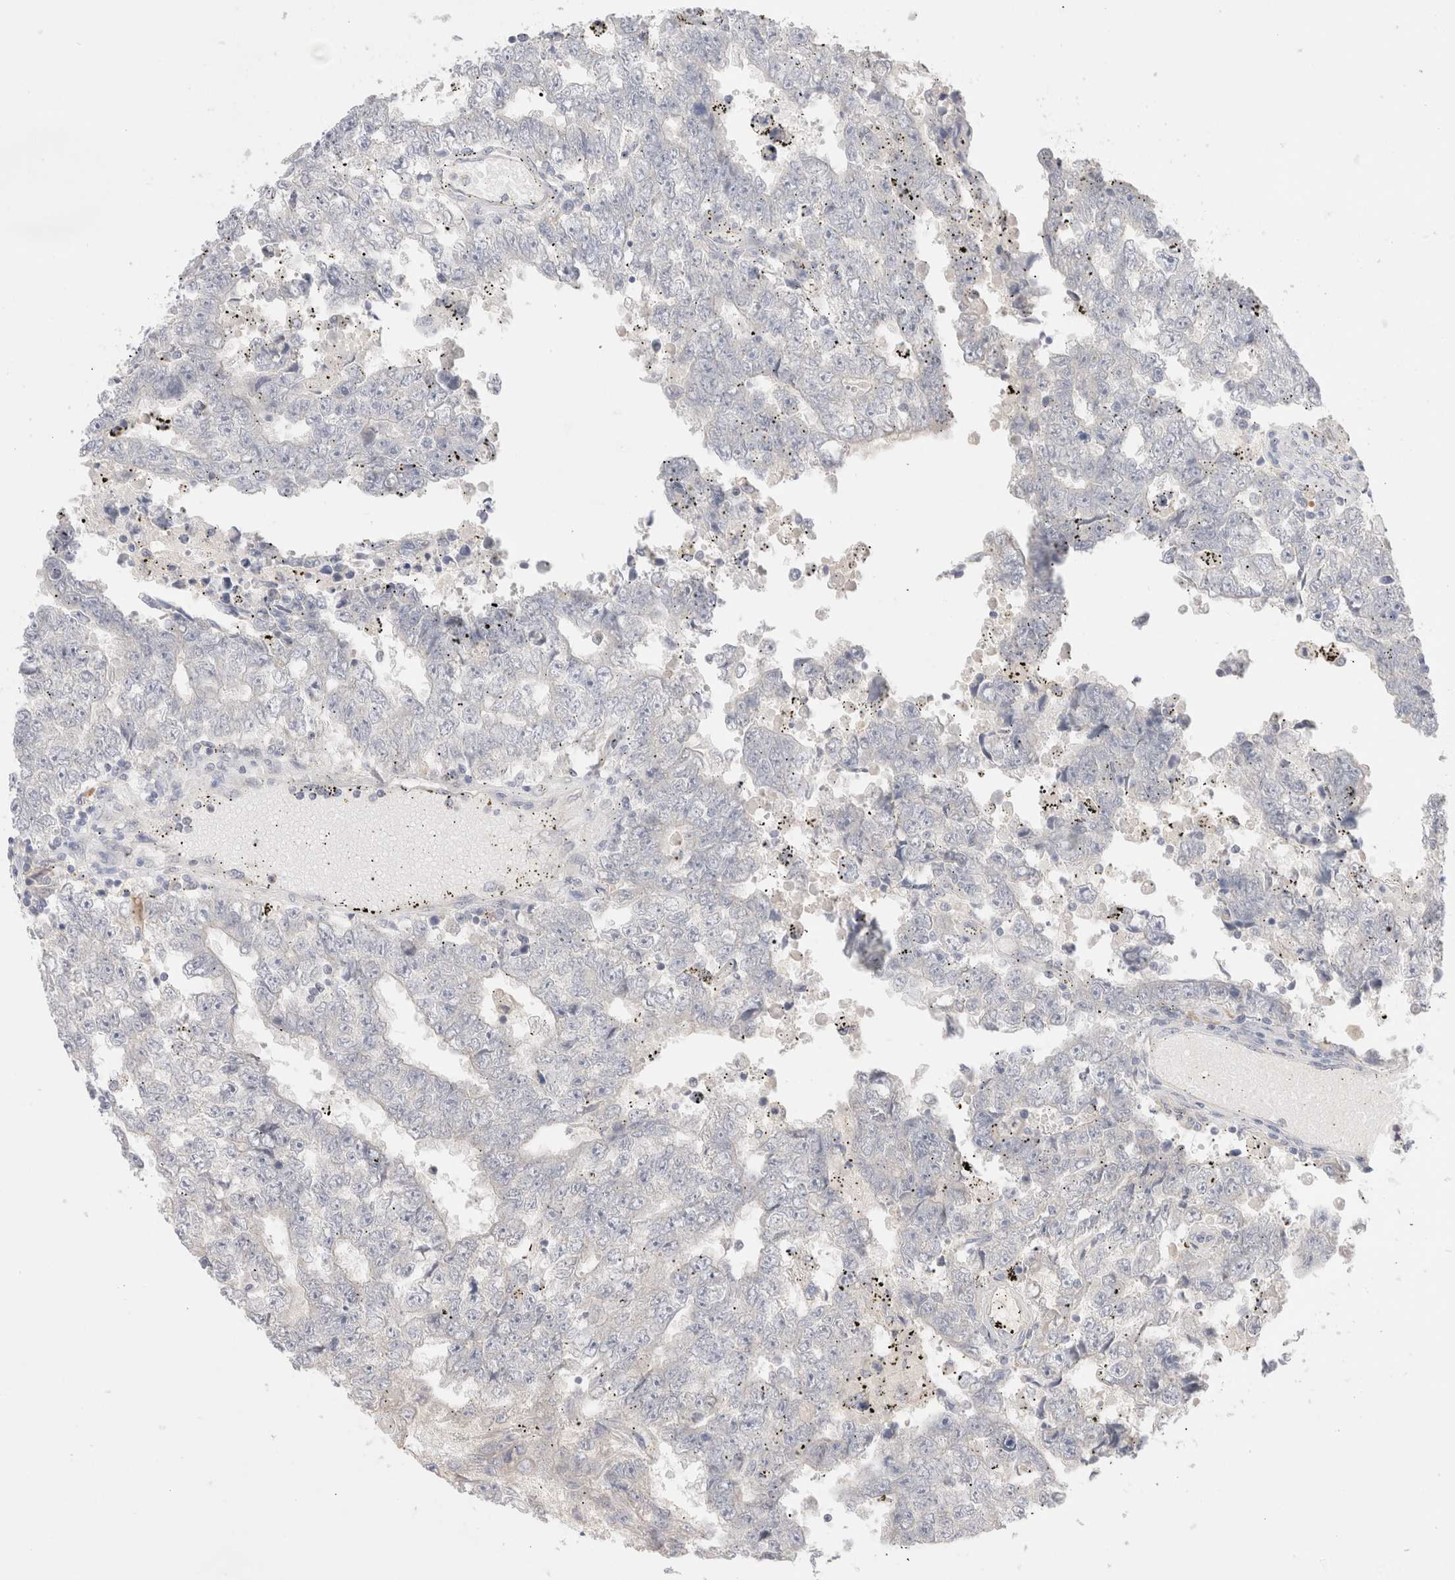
{"staining": {"intensity": "negative", "quantity": "none", "location": "none"}, "tissue": "testis cancer", "cell_type": "Tumor cells", "image_type": "cancer", "snomed": [{"axis": "morphology", "description": "Carcinoma, Embryonal, NOS"}, {"axis": "topography", "description": "Testis"}], "caption": "This image is of embryonal carcinoma (testis) stained with immunohistochemistry to label a protein in brown with the nuclei are counter-stained blue. There is no expression in tumor cells.", "gene": "SPATA20", "patient": {"sex": "male", "age": 25}}